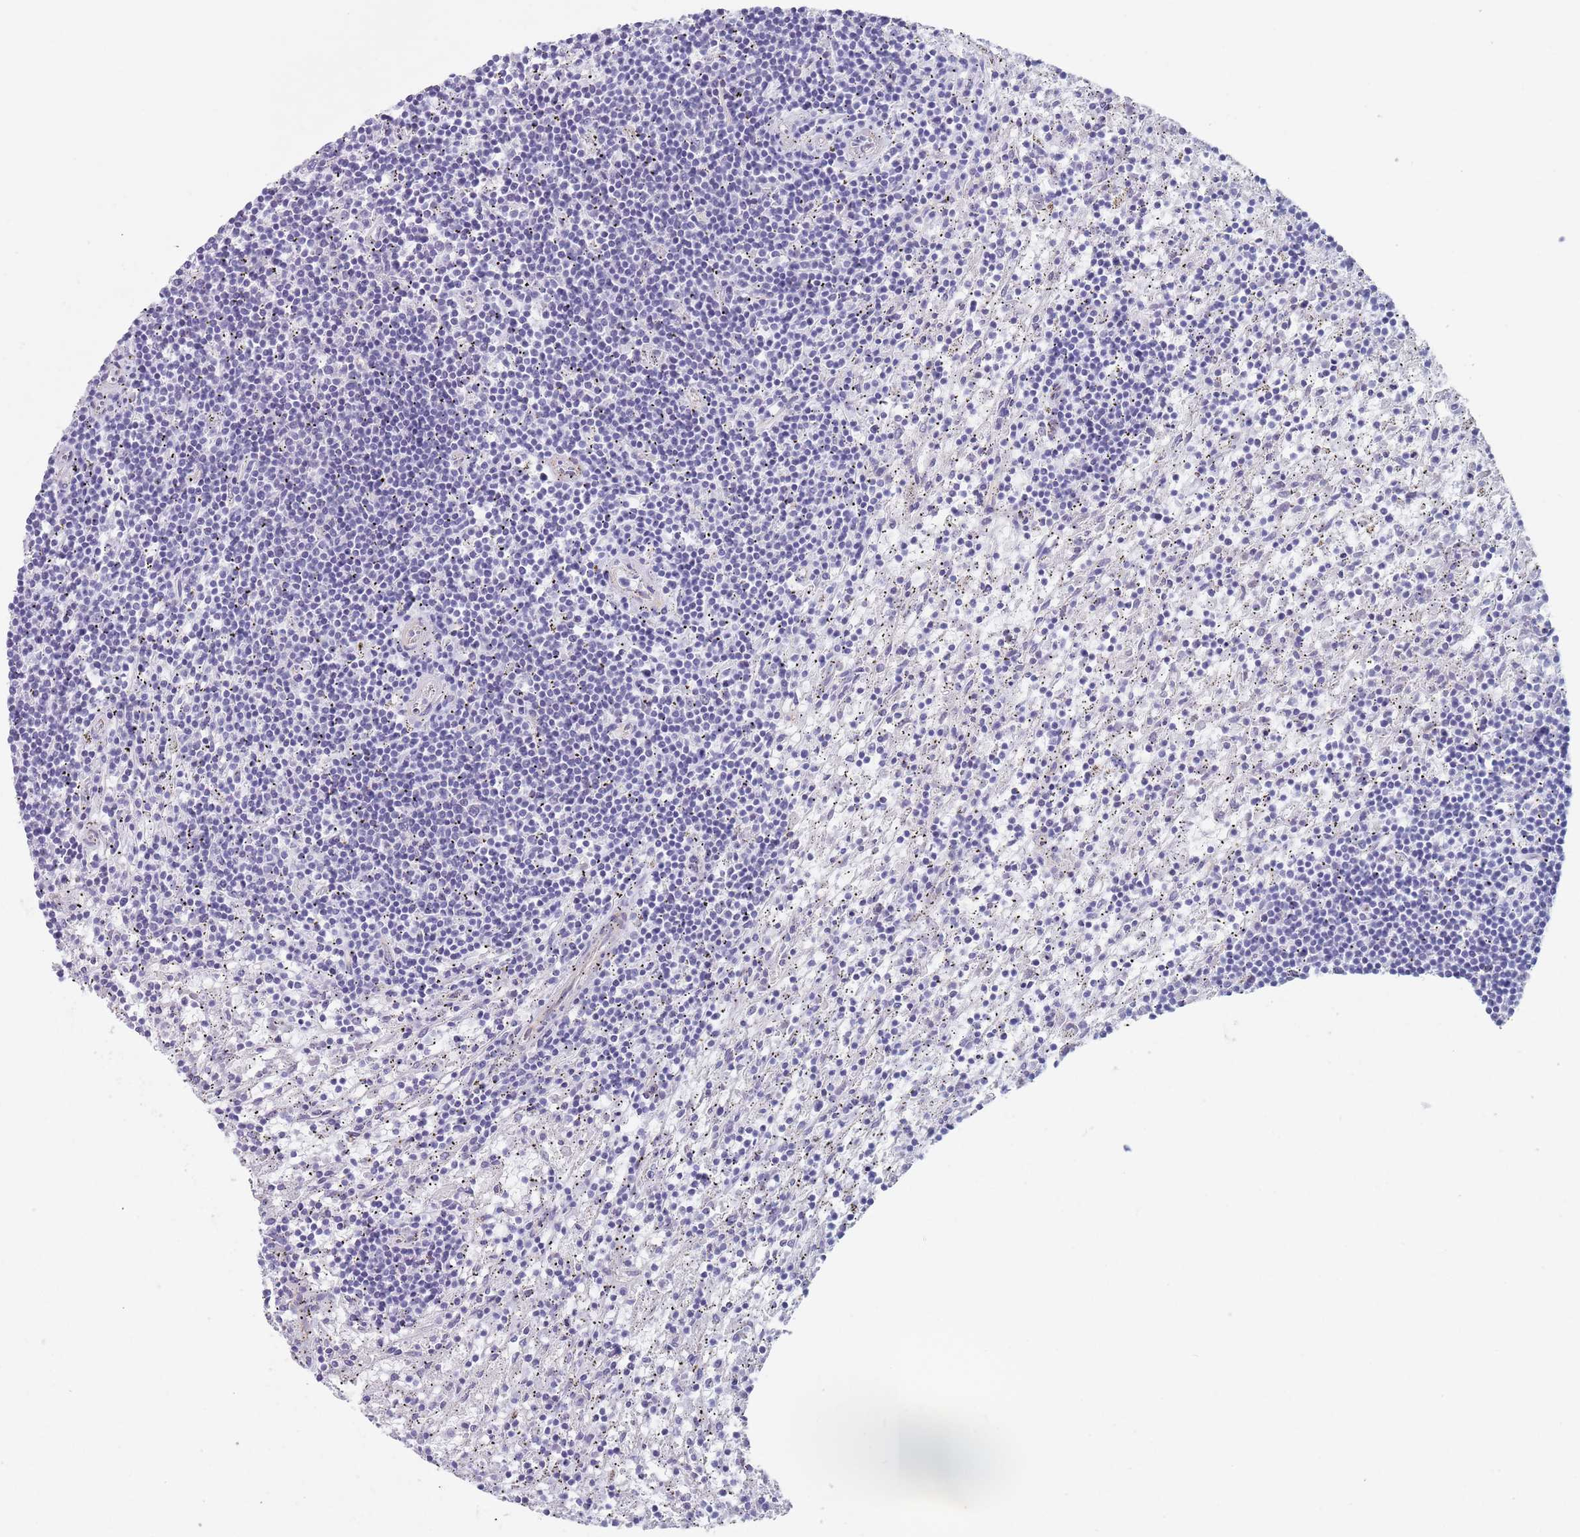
{"staining": {"intensity": "negative", "quantity": "none", "location": "none"}, "tissue": "lymphoma", "cell_type": "Tumor cells", "image_type": "cancer", "snomed": [{"axis": "morphology", "description": "Malignant lymphoma, non-Hodgkin's type, Low grade"}, {"axis": "topography", "description": "Spleen"}], "caption": "DAB immunohistochemical staining of human low-grade malignant lymphoma, non-Hodgkin's type shows no significant staining in tumor cells. (Immunohistochemistry (ihc), brightfield microscopy, high magnification).", "gene": "OR5A2", "patient": {"sex": "male", "age": 76}}